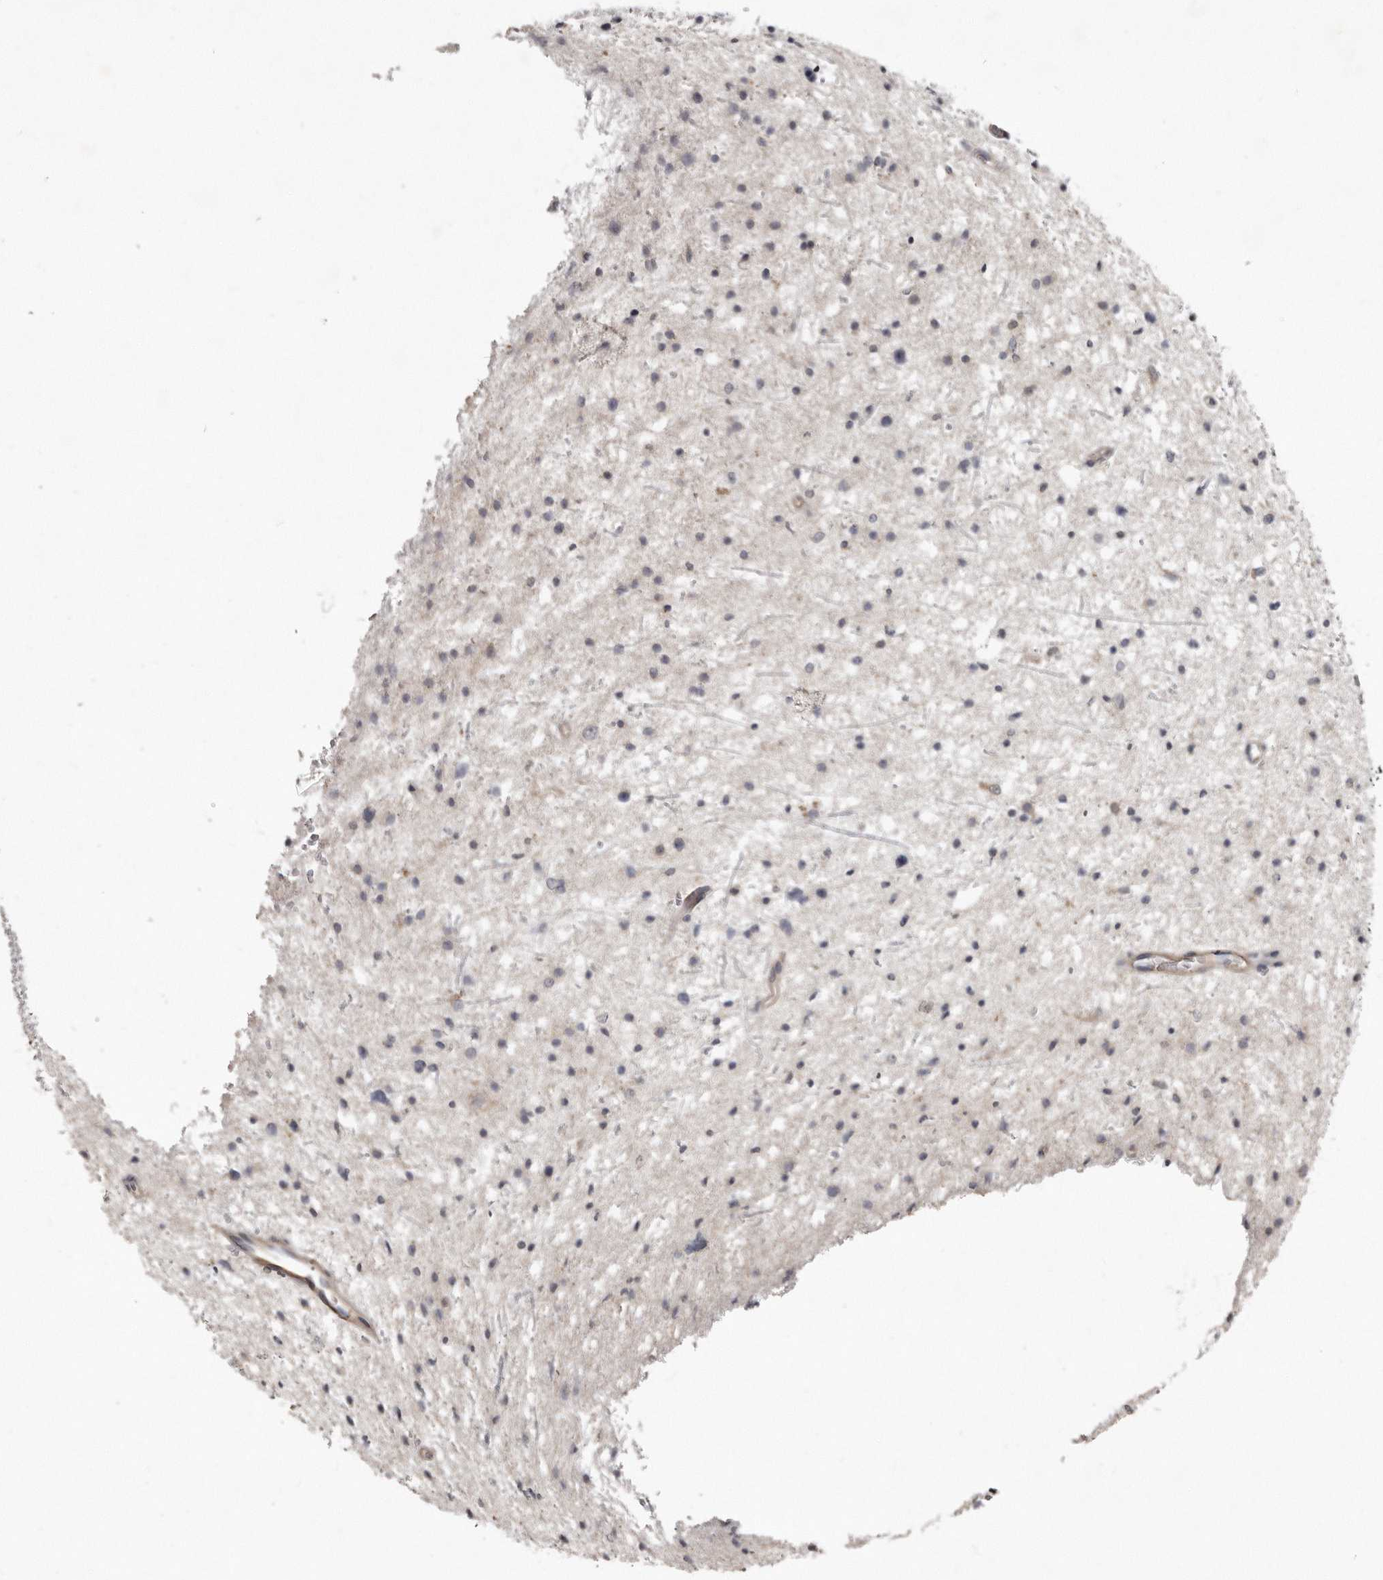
{"staining": {"intensity": "negative", "quantity": "none", "location": "none"}, "tissue": "glioma", "cell_type": "Tumor cells", "image_type": "cancer", "snomed": [{"axis": "morphology", "description": "Glioma, malignant, Low grade"}, {"axis": "topography", "description": "Brain"}], "caption": "Immunohistochemical staining of low-grade glioma (malignant) reveals no significant positivity in tumor cells.", "gene": "AKNAD1", "patient": {"sex": "female", "age": 37}}